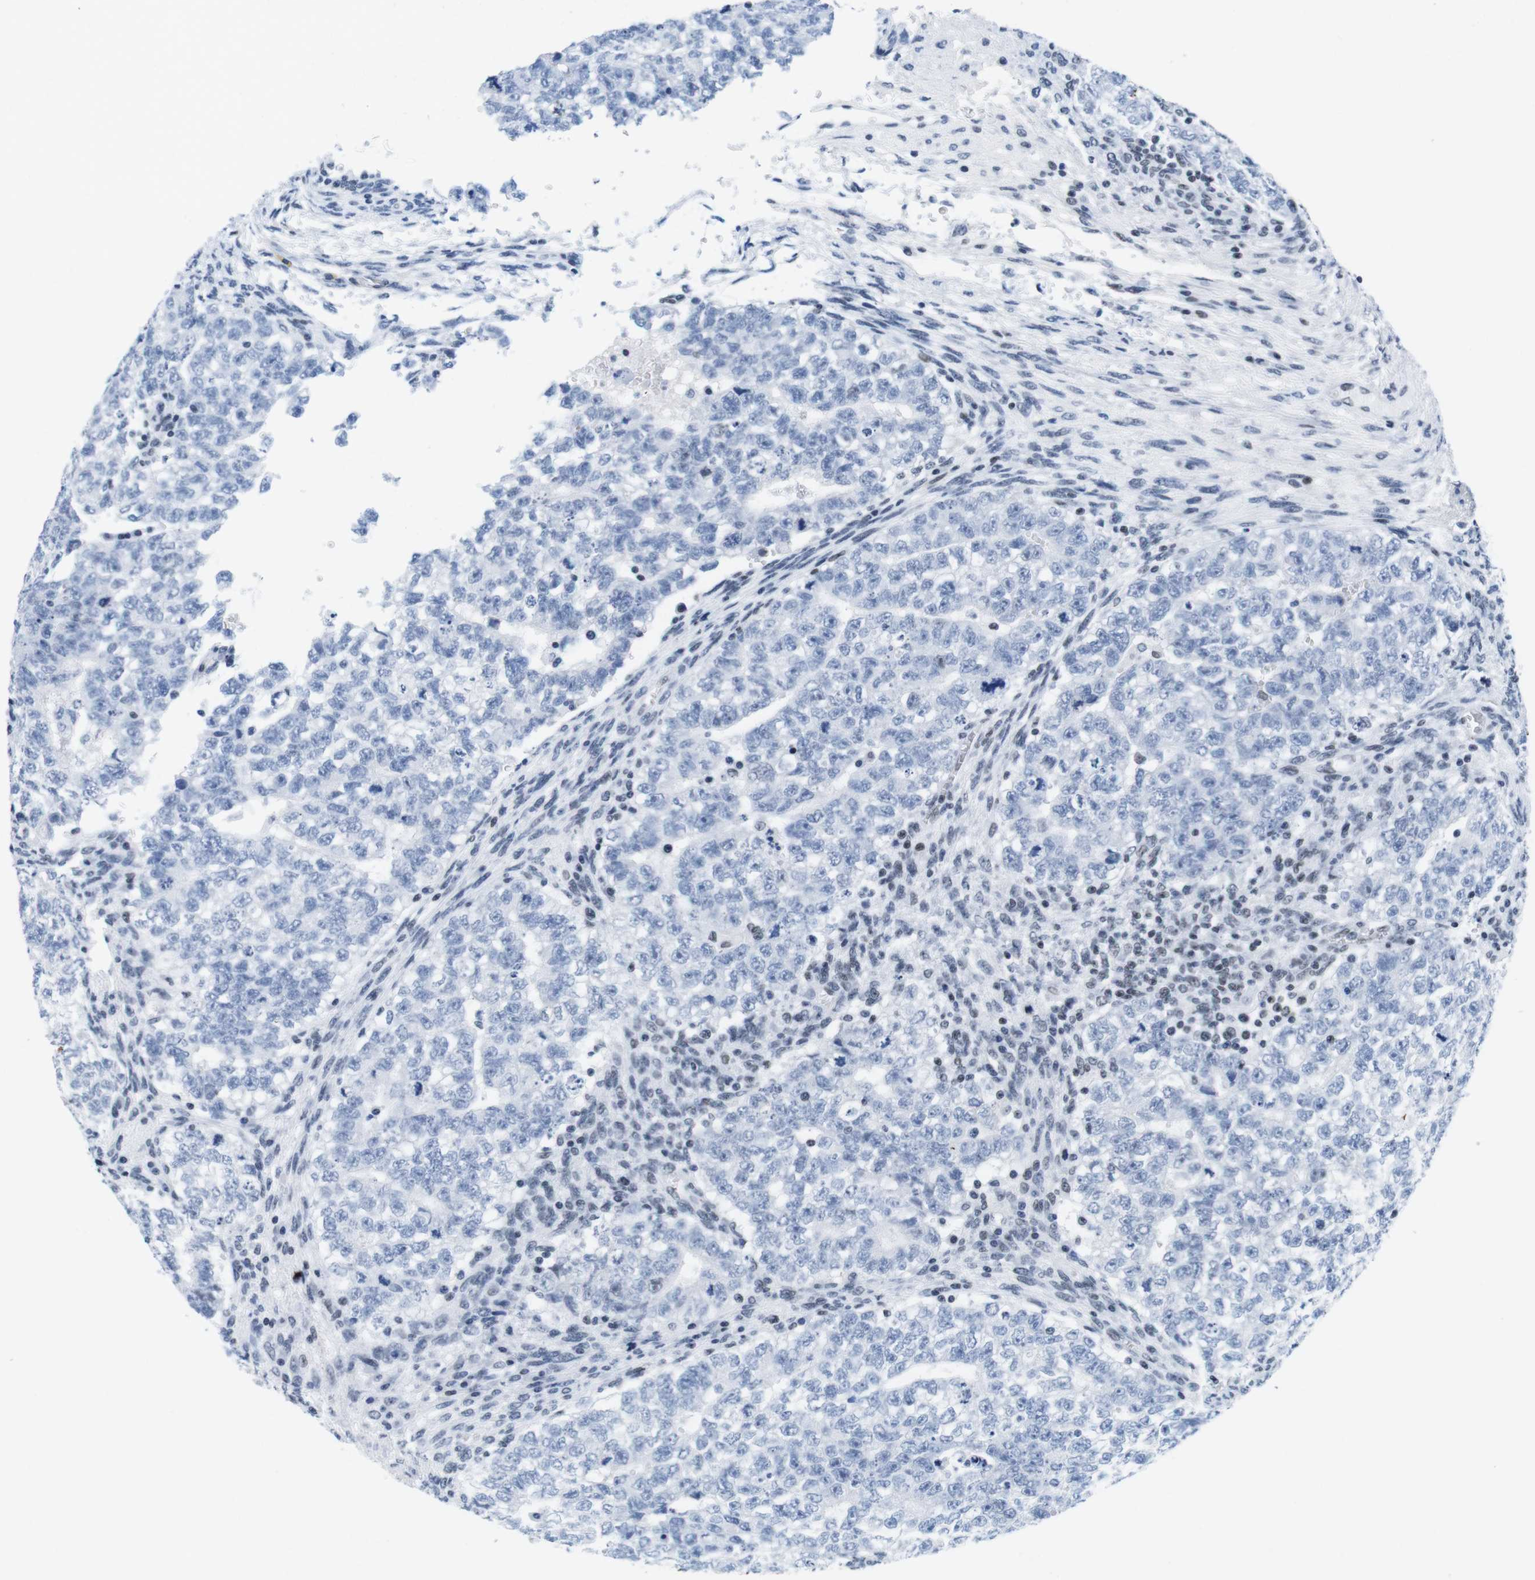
{"staining": {"intensity": "negative", "quantity": "none", "location": "none"}, "tissue": "testis cancer", "cell_type": "Tumor cells", "image_type": "cancer", "snomed": [{"axis": "morphology", "description": "Seminoma, NOS"}, {"axis": "morphology", "description": "Carcinoma, Embryonal, NOS"}, {"axis": "topography", "description": "Testis"}], "caption": "IHC photomicrograph of neoplastic tissue: human seminoma (testis) stained with DAB demonstrates no significant protein expression in tumor cells.", "gene": "IFI16", "patient": {"sex": "male", "age": 38}}